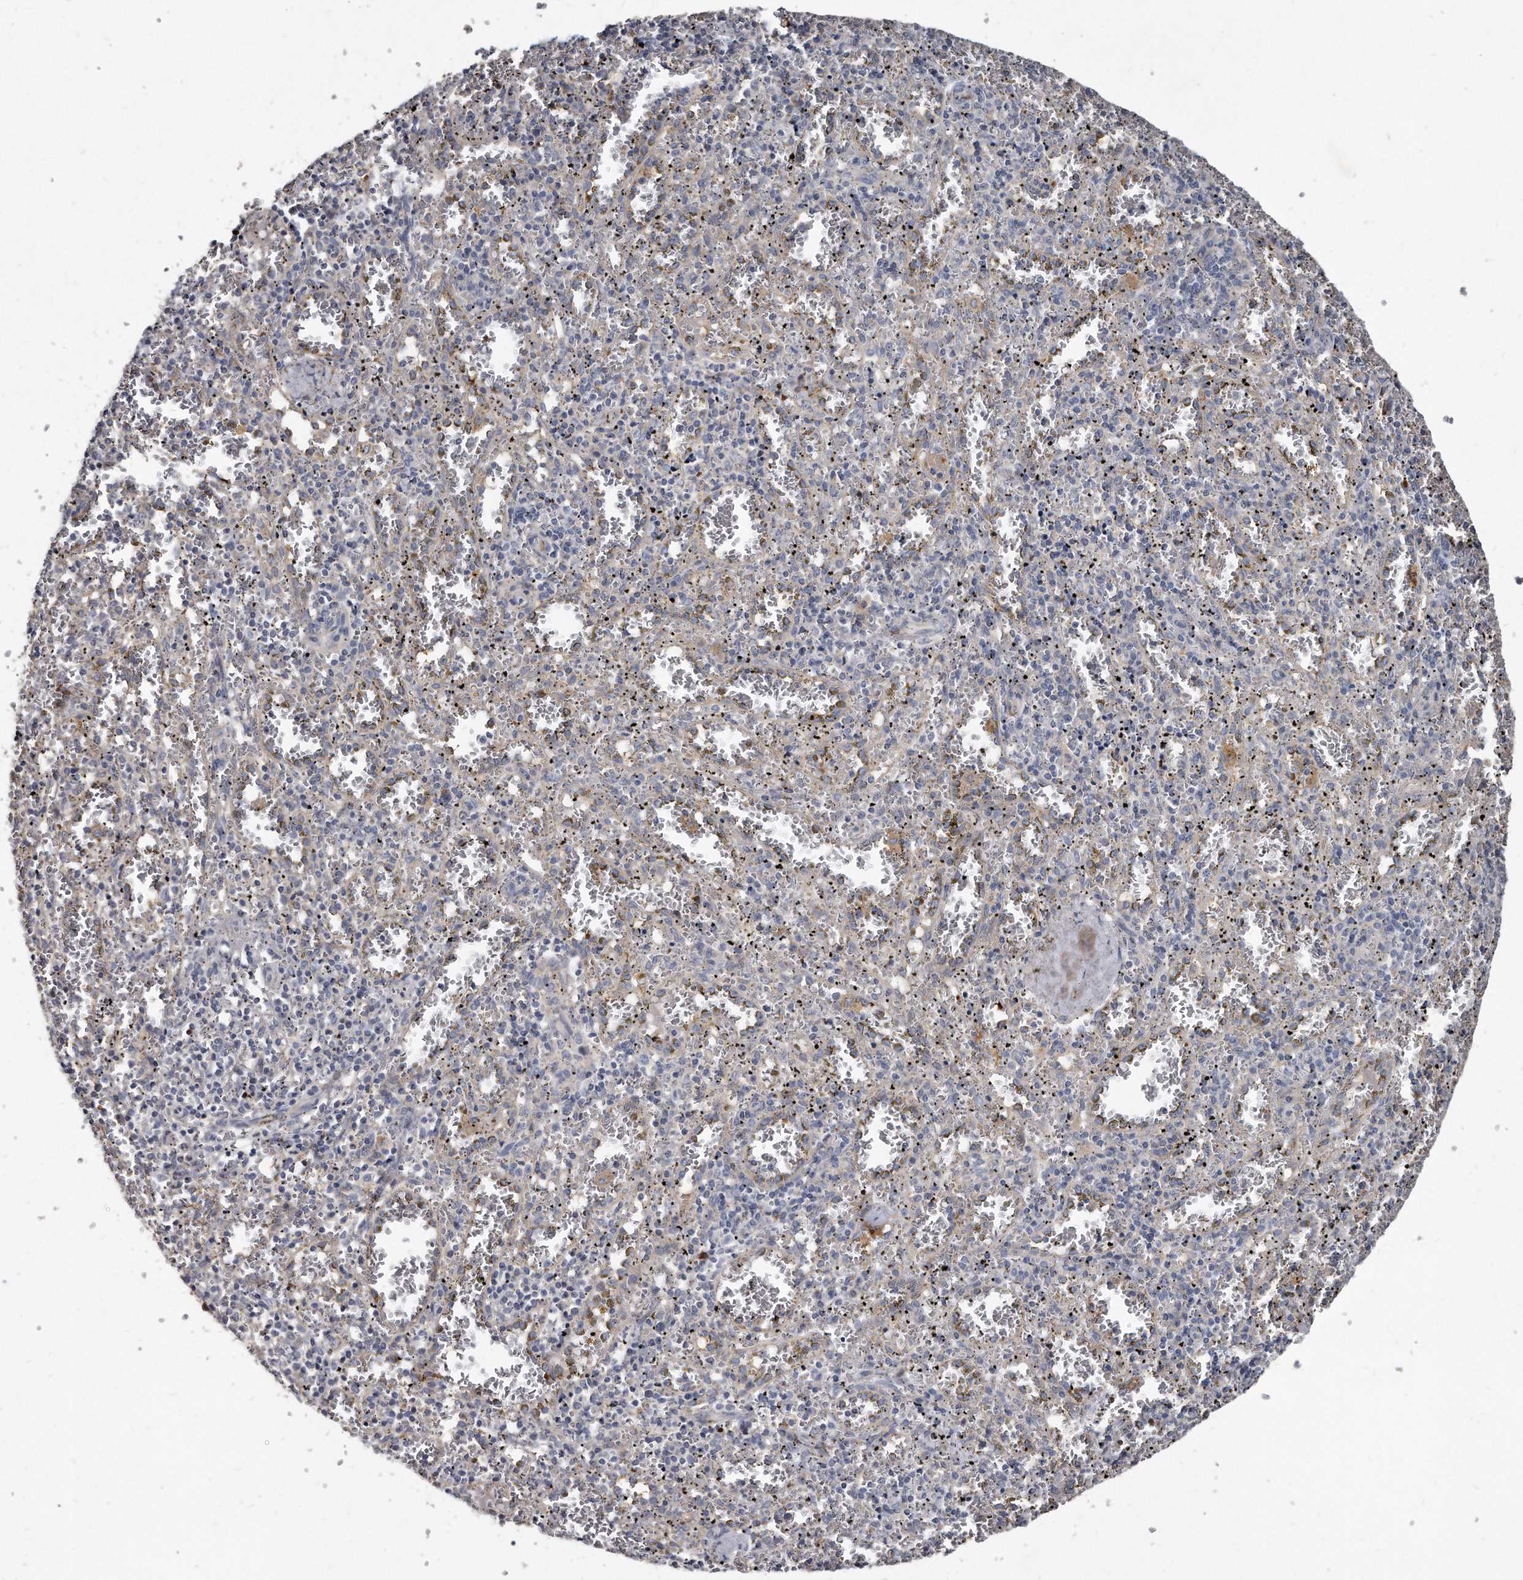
{"staining": {"intensity": "negative", "quantity": "none", "location": "none"}, "tissue": "spleen", "cell_type": "Cells in red pulp", "image_type": "normal", "snomed": [{"axis": "morphology", "description": "Normal tissue, NOS"}, {"axis": "topography", "description": "Spleen"}], "caption": "This is an IHC micrograph of unremarkable spleen. There is no expression in cells in red pulp.", "gene": "KLHDC3", "patient": {"sex": "male", "age": 11}}